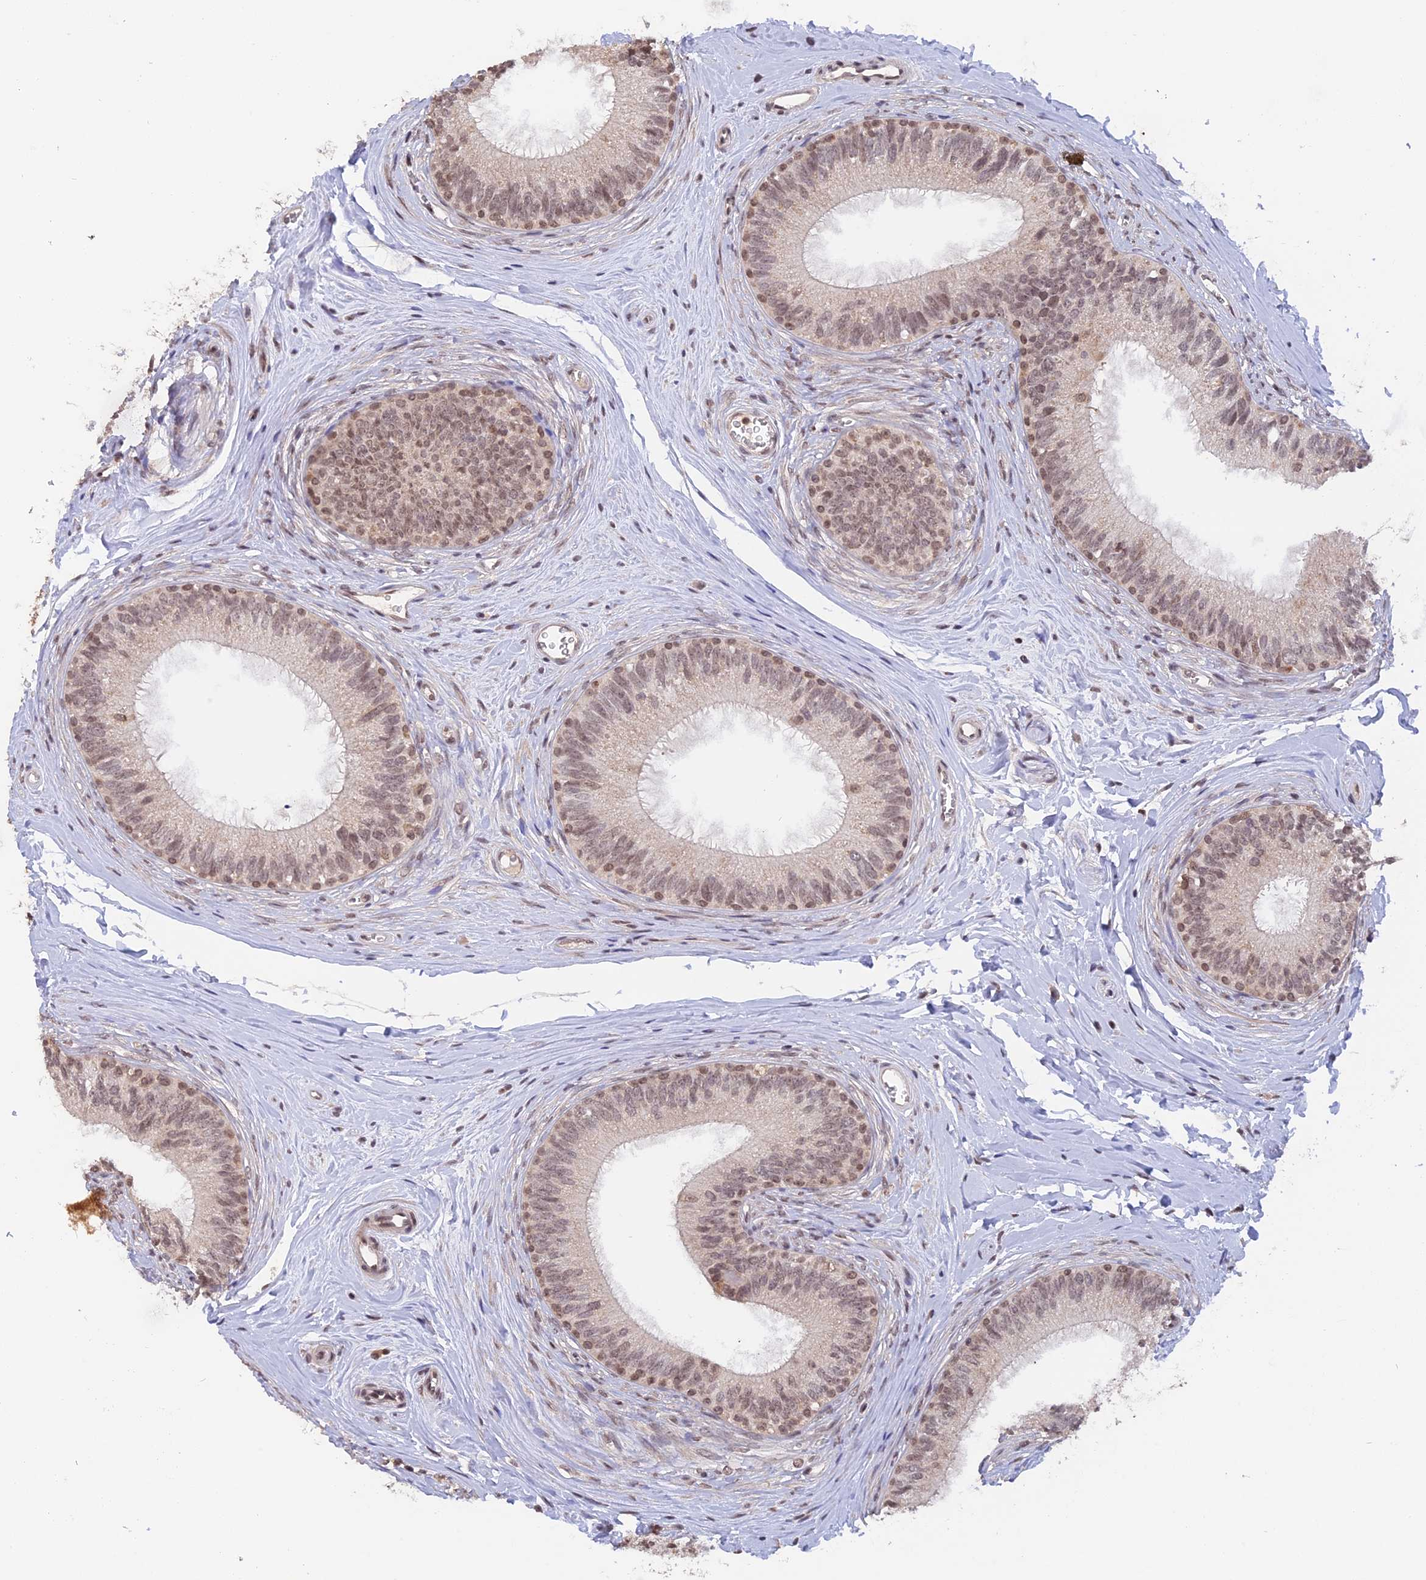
{"staining": {"intensity": "moderate", "quantity": "25%-75%", "location": "nuclear"}, "tissue": "epididymis", "cell_type": "Glandular cells", "image_type": "normal", "snomed": [{"axis": "morphology", "description": "Normal tissue, NOS"}, {"axis": "topography", "description": "Epididymis"}], "caption": "Protein staining of unremarkable epididymis shows moderate nuclear staining in about 25%-75% of glandular cells.", "gene": "RFC5", "patient": {"sex": "male", "age": 33}}